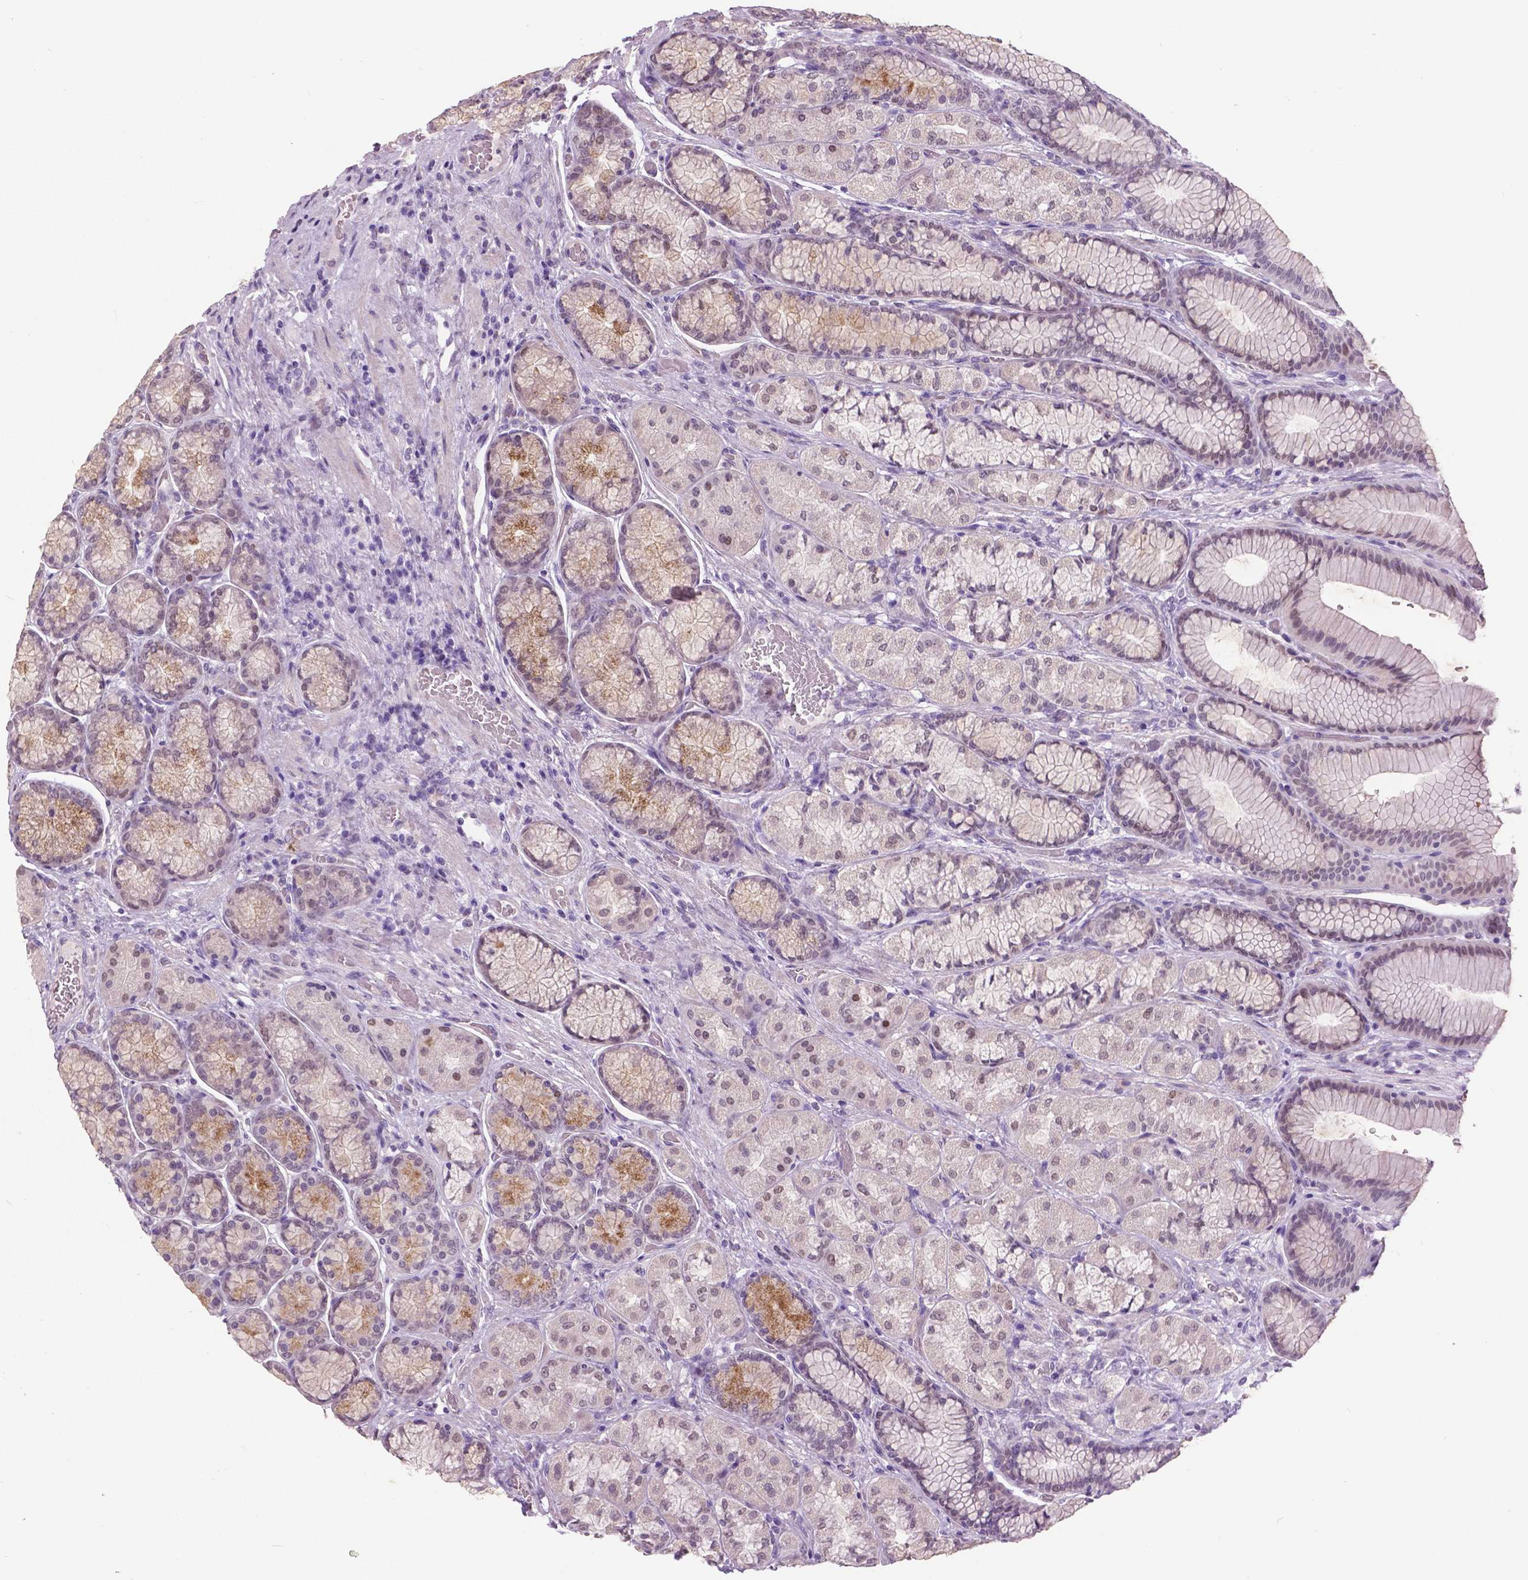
{"staining": {"intensity": "moderate", "quantity": "<25%", "location": "cytoplasmic/membranous,nuclear"}, "tissue": "stomach", "cell_type": "Glandular cells", "image_type": "normal", "snomed": [{"axis": "morphology", "description": "Normal tissue, NOS"}, {"axis": "morphology", "description": "Adenocarcinoma, NOS"}, {"axis": "morphology", "description": "Adenocarcinoma, High grade"}, {"axis": "topography", "description": "Stomach, upper"}, {"axis": "topography", "description": "Stomach"}], "caption": "Immunohistochemical staining of normal human stomach shows moderate cytoplasmic/membranous,nuclear protein expression in about <25% of glandular cells.", "gene": "FOXA1", "patient": {"sex": "female", "age": 65}}